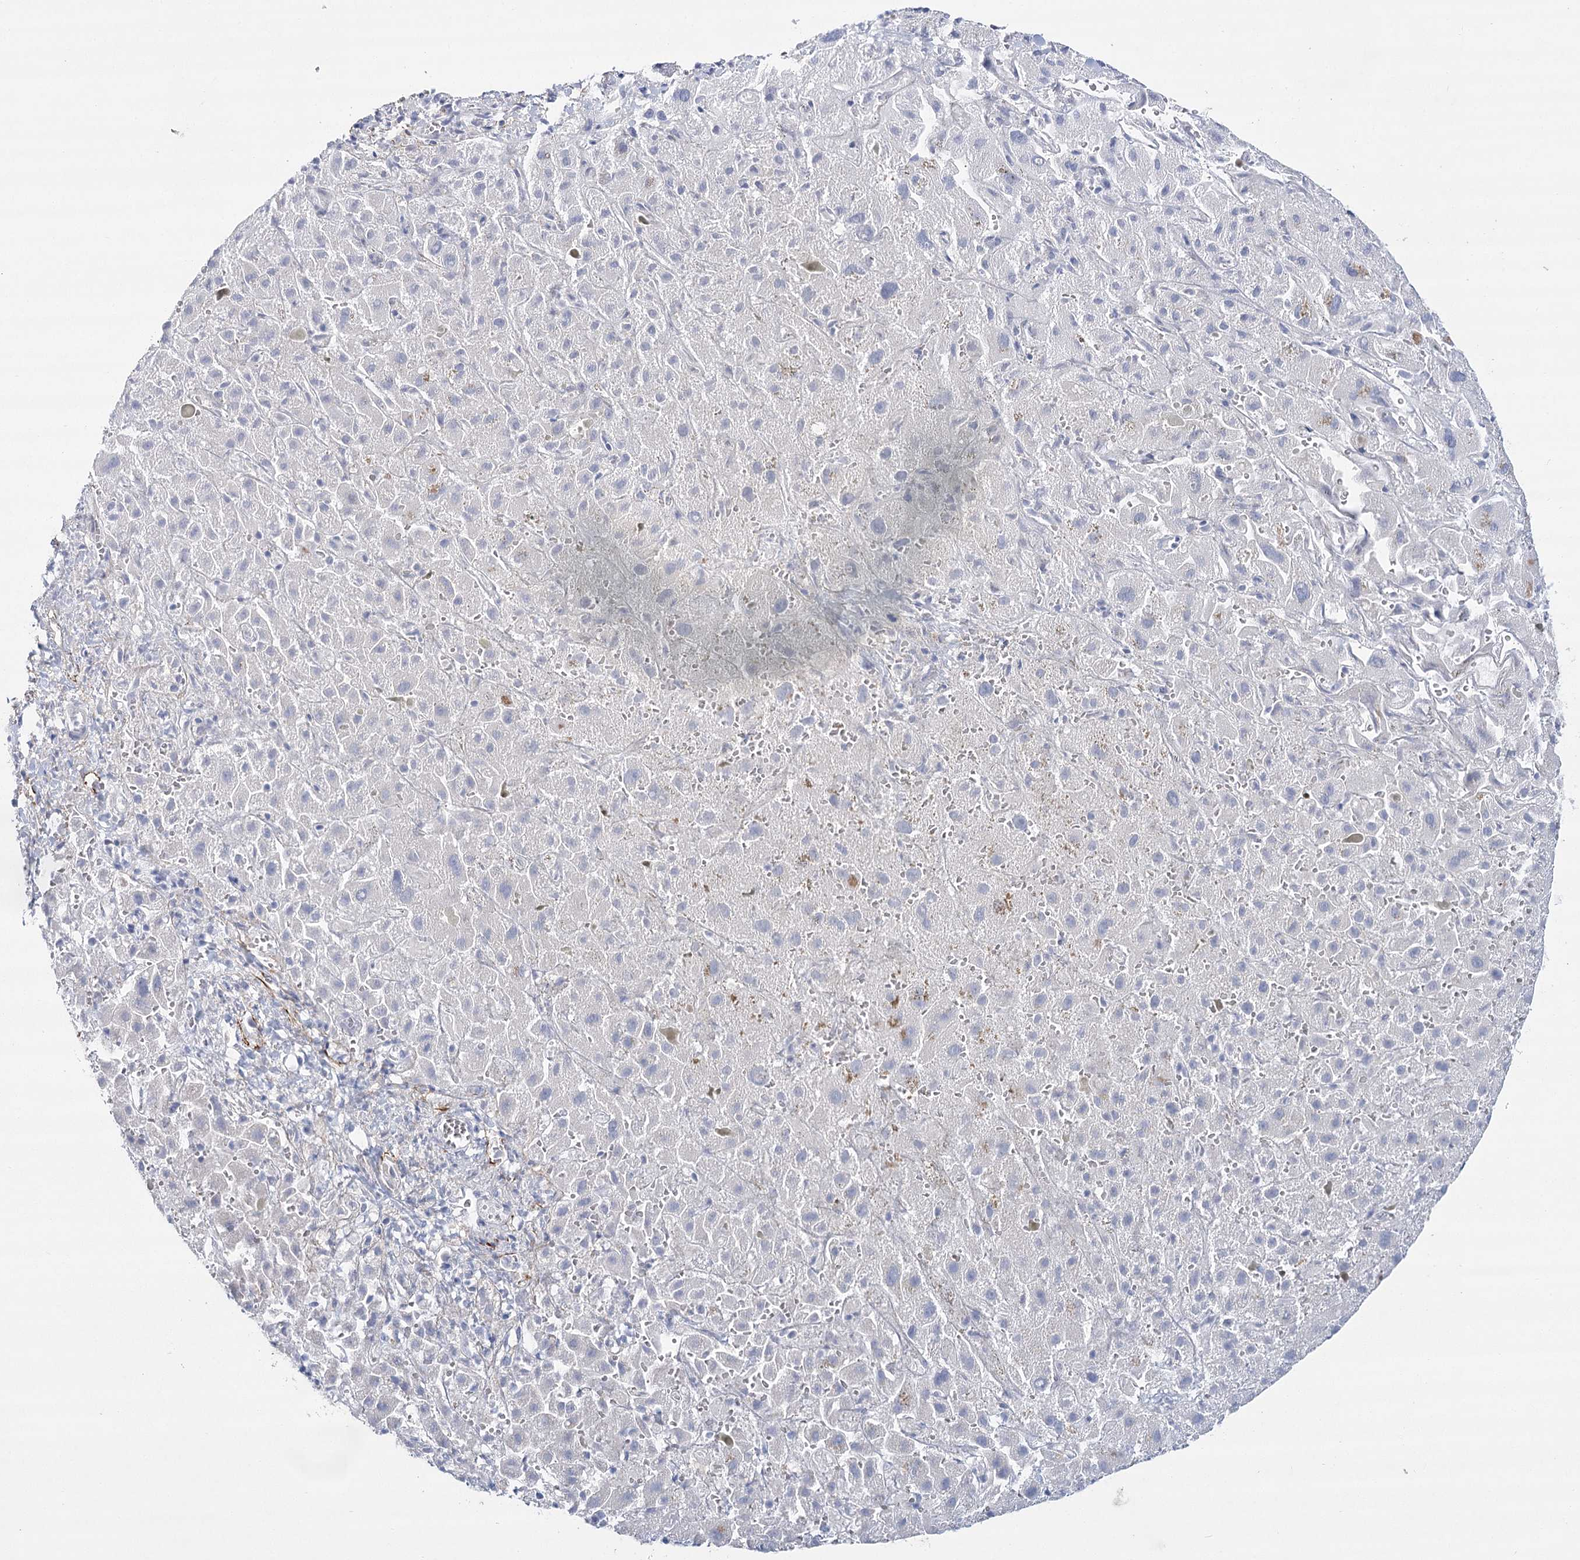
{"staining": {"intensity": "negative", "quantity": "none", "location": "none"}, "tissue": "liver cancer", "cell_type": "Tumor cells", "image_type": "cancer", "snomed": [{"axis": "morphology", "description": "Cholangiocarcinoma"}, {"axis": "topography", "description": "Liver"}], "caption": "Immunohistochemistry histopathology image of human cholangiocarcinoma (liver) stained for a protein (brown), which reveals no staining in tumor cells.", "gene": "SNX7", "patient": {"sex": "female", "age": 52}}